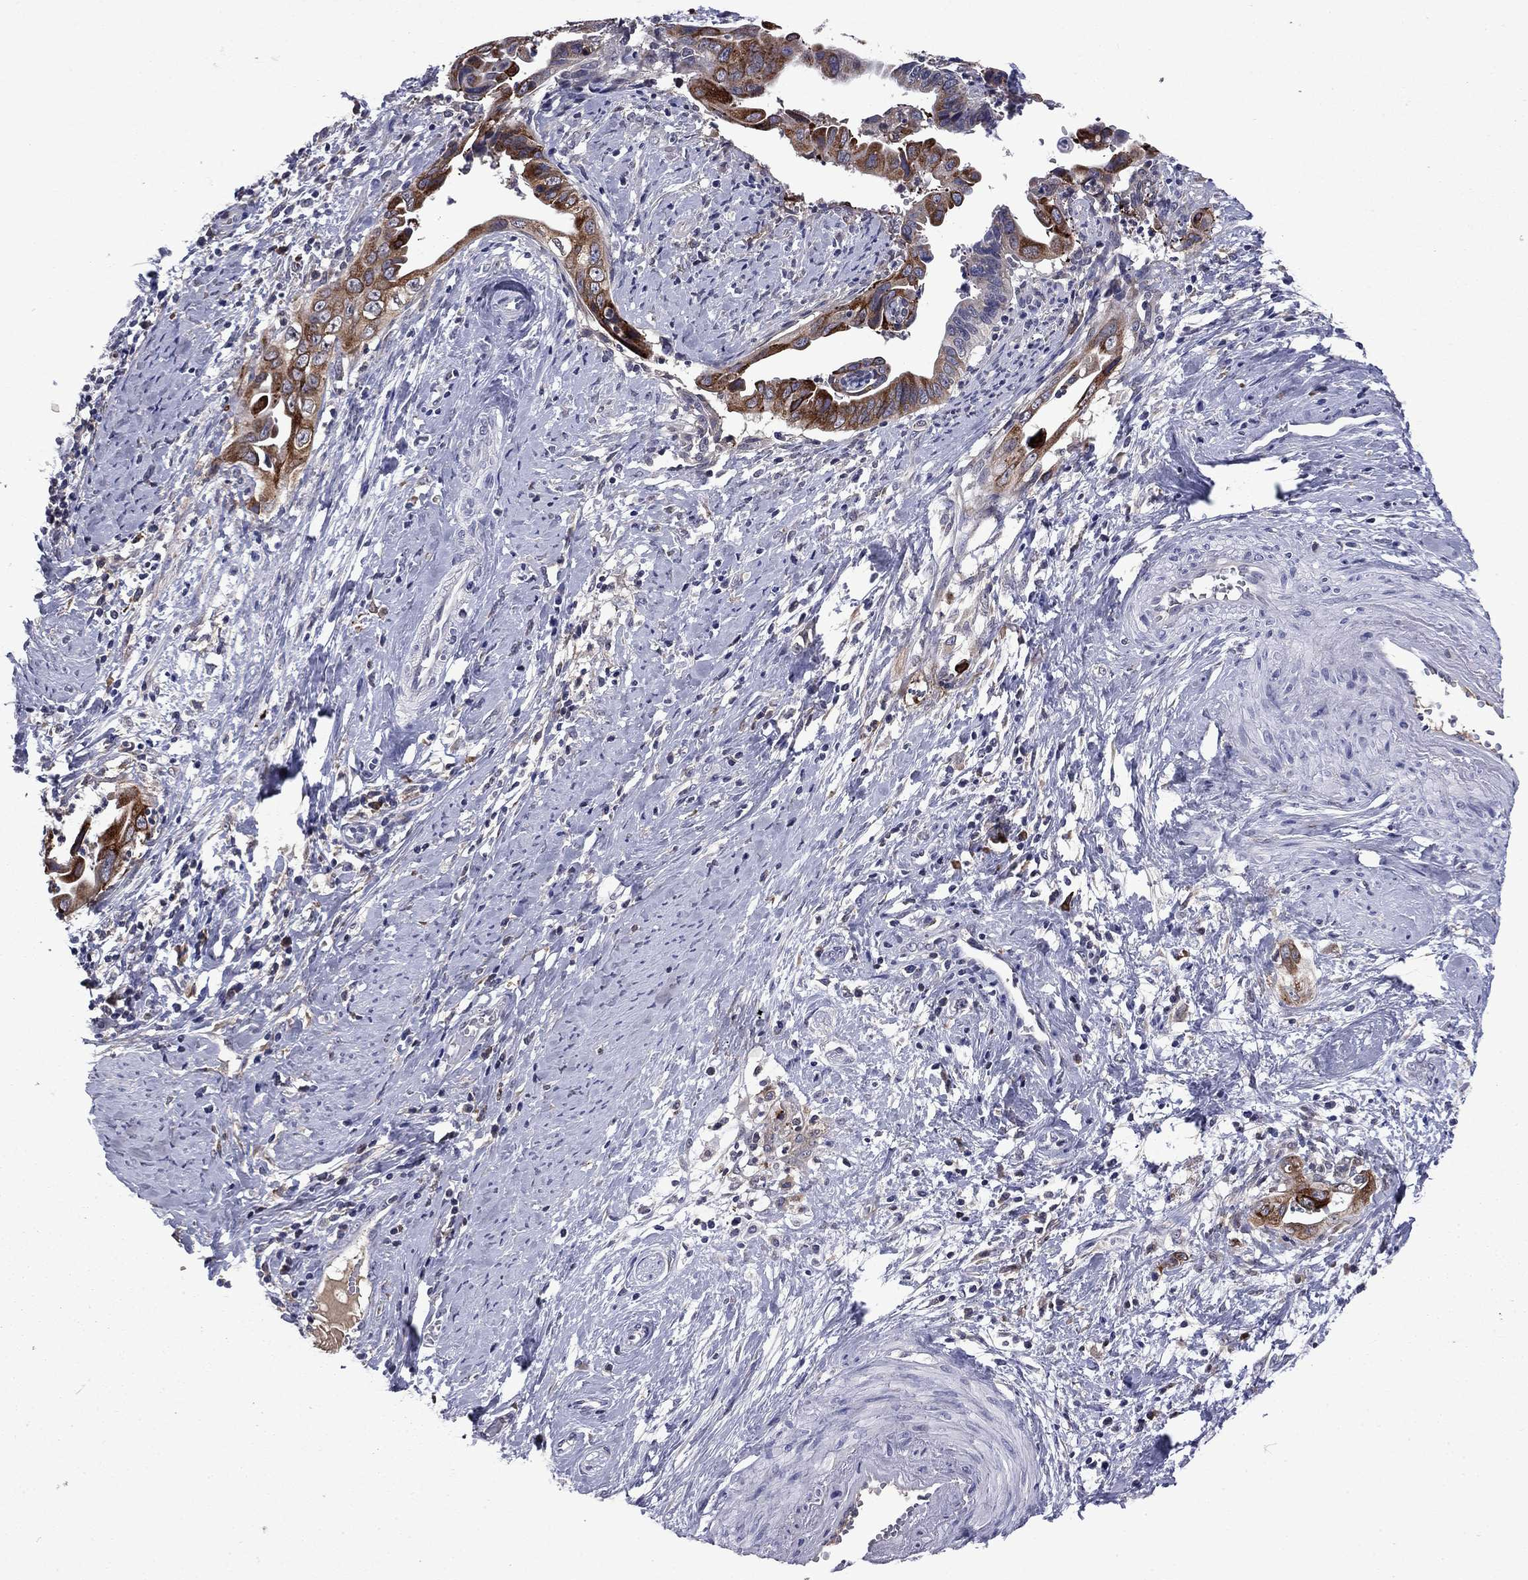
{"staining": {"intensity": "strong", "quantity": "<25%", "location": "cytoplasmic/membranous"}, "tissue": "cervical cancer", "cell_type": "Tumor cells", "image_type": "cancer", "snomed": [{"axis": "morphology", "description": "Adenocarcinoma, NOS"}, {"axis": "topography", "description": "Cervix"}], "caption": "The histopathology image reveals a brown stain indicating the presence of a protein in the cytoplasmic/membranous of tumor cells in cervical adenocarcinoma. The staining was performed using DAB (3,3'-diaminobenzidine), with brown indicating positive protein expression. Nuclei are stained blue with hematoxylin.", "gene": "ECM1", "patient": {"sex": "female", "age": 42}}